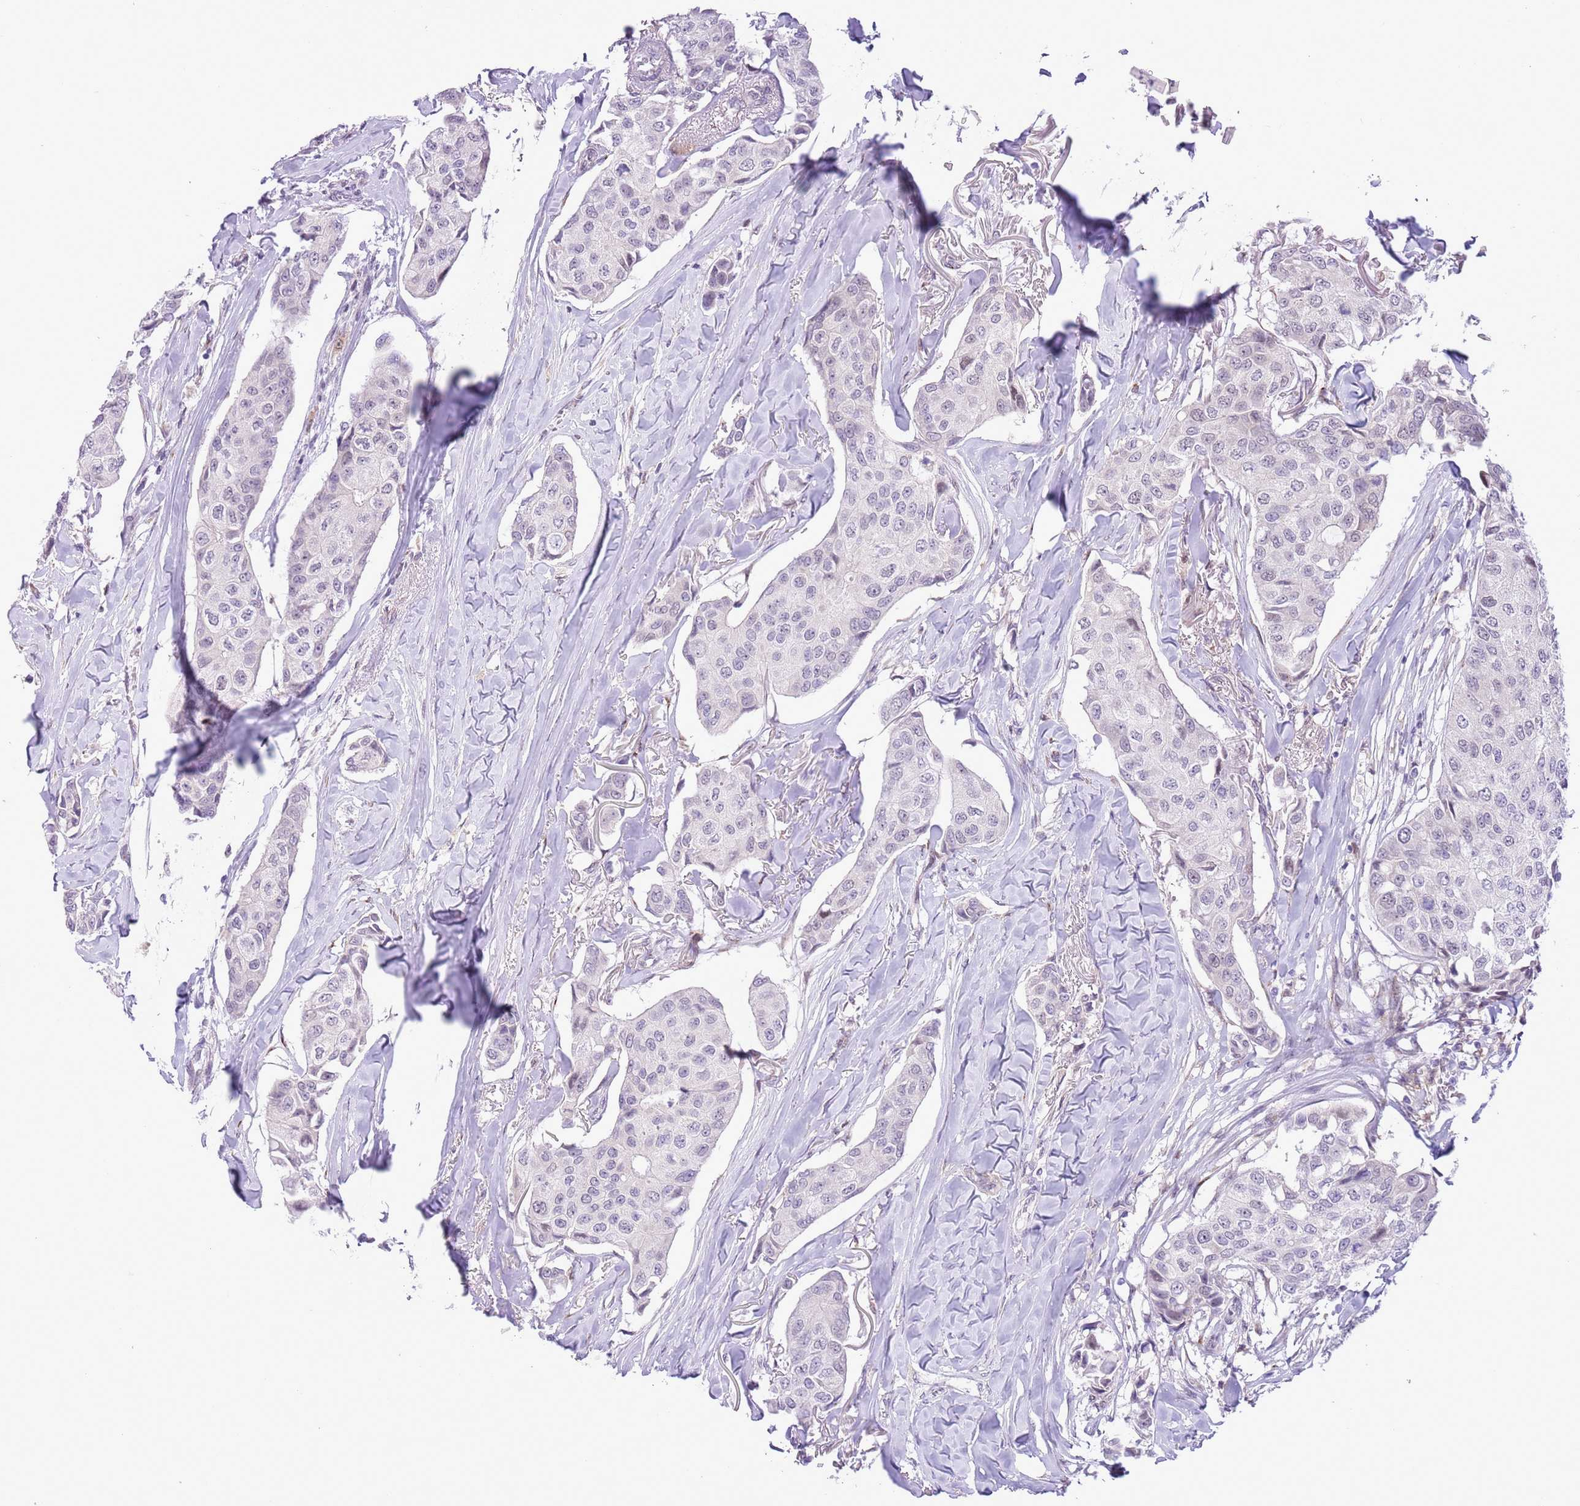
{"staining": {"intensity": "negative", "quantity": "none", "location": "none"}, "tissue": "breast cancer", "cell_type": "Tumor cells", "image_type": "cancer", "snomed": [{"axis": "morphology", "description": "Duct carcinoma"}, {"axis": "topography", "description": "Breast"}], "caption": "Immunohistochemistry of human breast cancer (invasive ductal carcinoma) reveals no positivity in tumor cells.", "gene": "ZNF576", "patient": {"sex": "female", "age": 80}}